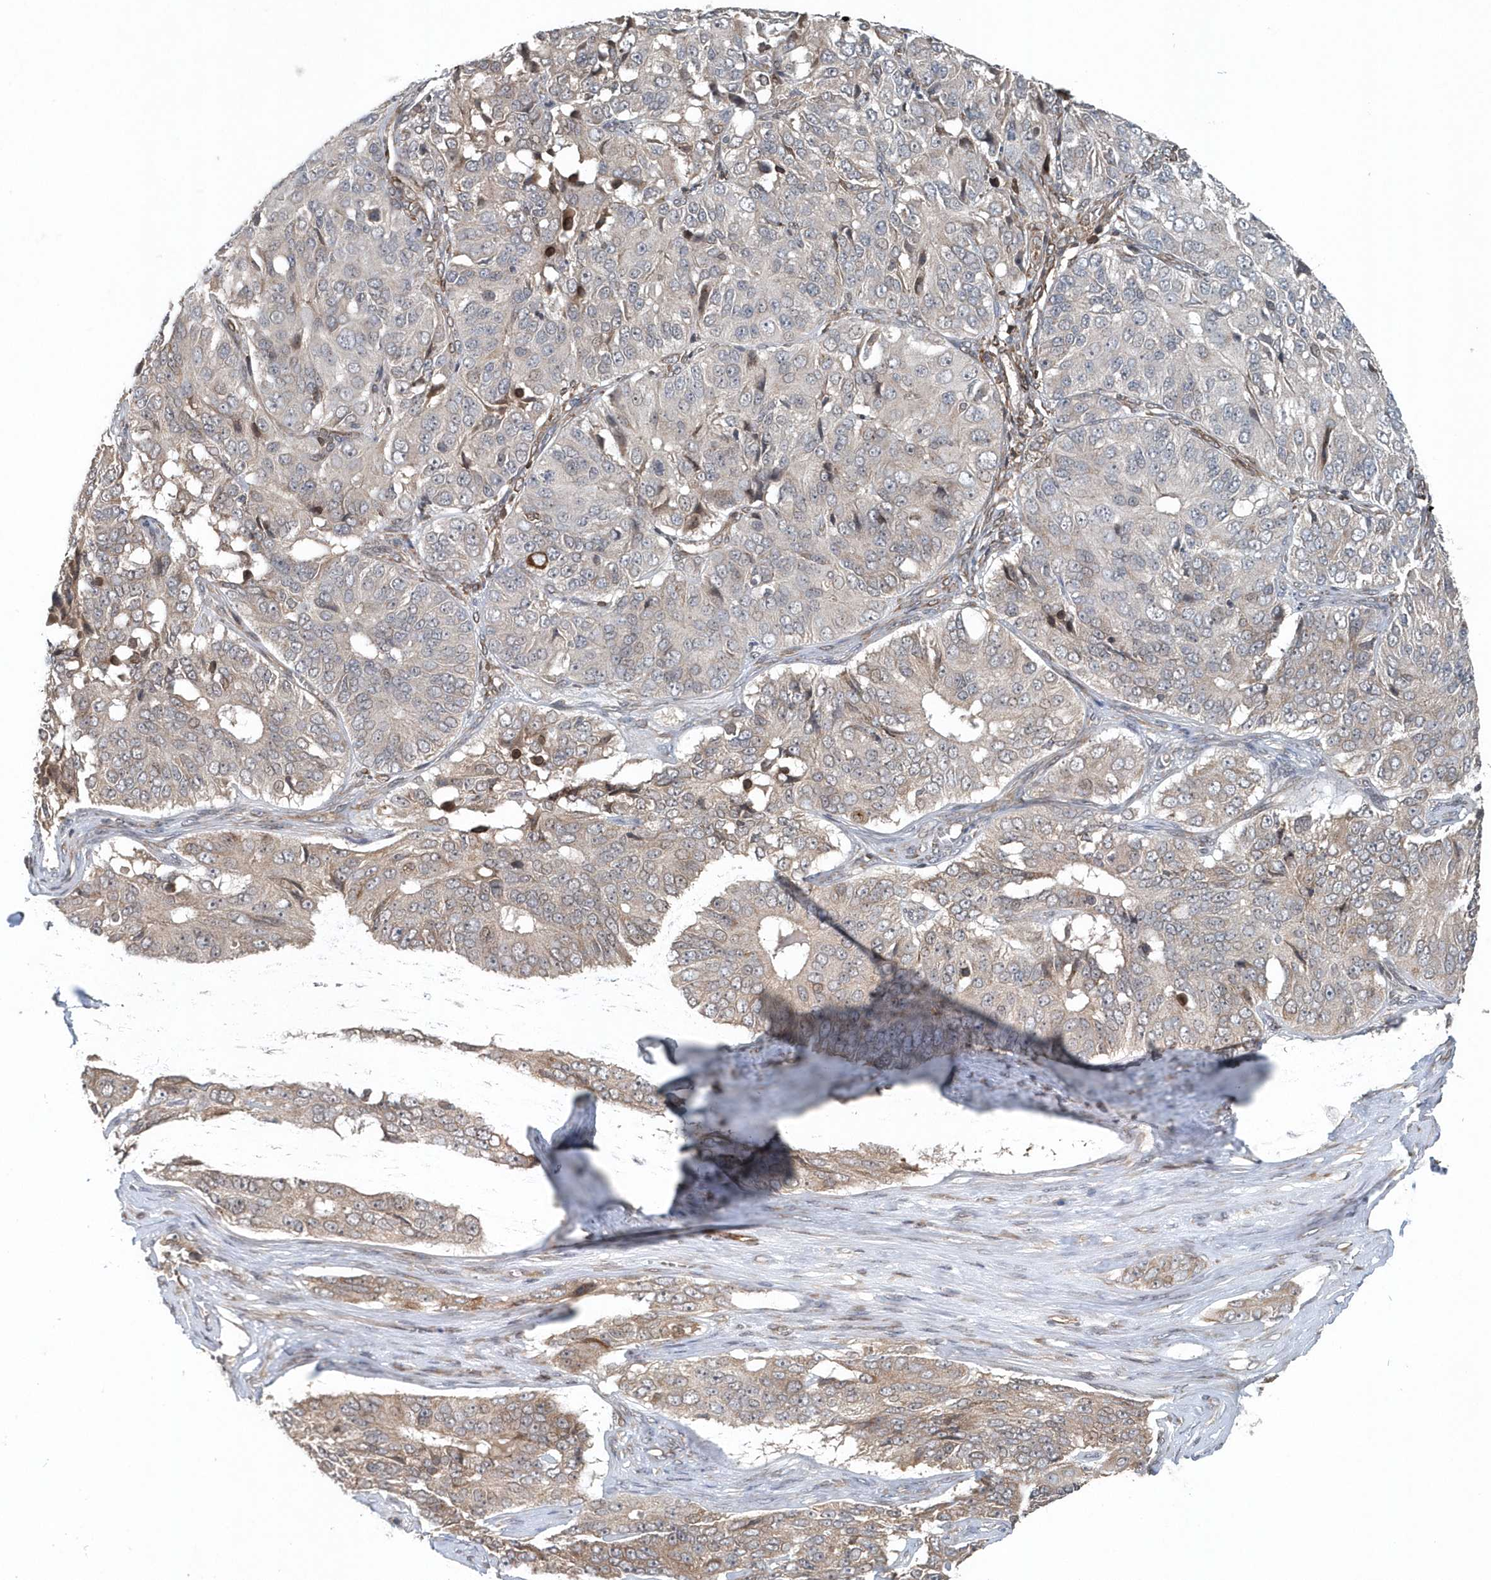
{"staining": {"intensity": "weak", "quantity": "<25%", "location": "cytoplasmic/membranous"}, "tissue": "ovarian cancer", "cell_type": "Tumor cells", "image_type": "cancer", "snomed": [{"axis": "morphology", "description": "Carcinoma, endometroid"}, {"axis": "topography", "description": "Ovary"}], "caption": "Immunohistochemistry image of human ovarian endometroid carcinoma stained for a protein (brown), which shows no staining in tumor cells.", "gene": "MCC", "patient": {"sex": "female", "age": 51}}